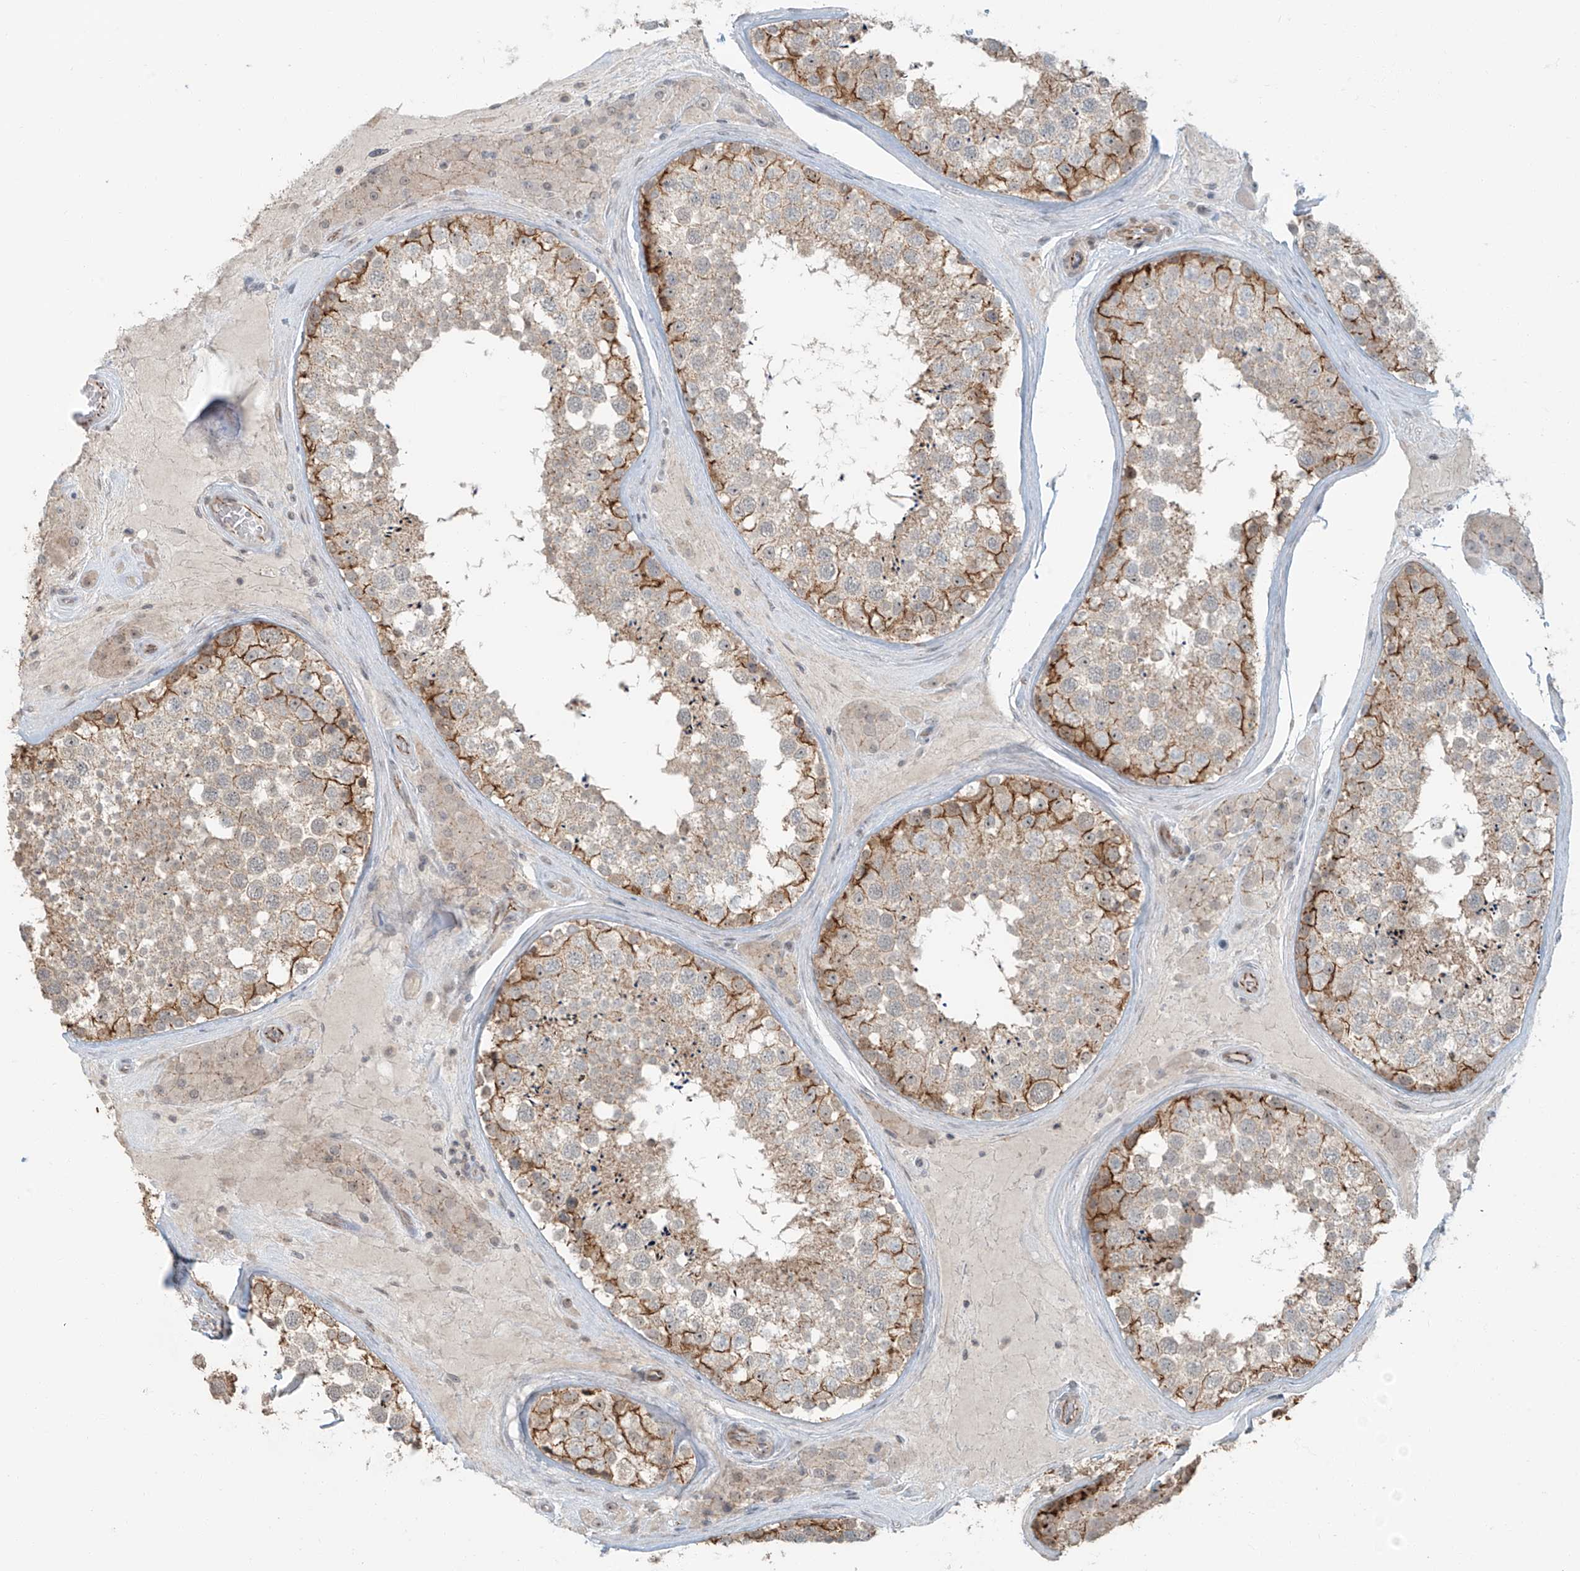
{"staining": {"intensity": "moderate", "quantity": ">75%", "location": "cytoplasmic/membranous"}, "tissue": "testis", "cell_type": "Cells in seminiferous ducts", "image_type": "normal", "snomed": [{"axis": "morphology", "description": "Normal tissue, NOS"}, {"axis": "topography", "description": "Testis"}], "caption": "Testis stained for a protein (brown) demonstrates moderate cytoplasmic/membranous positive expression in about >75% of cells in seminiferous ducts.", "gene": "ZNF16", "patient": {"sex": "male", "age": 46}}